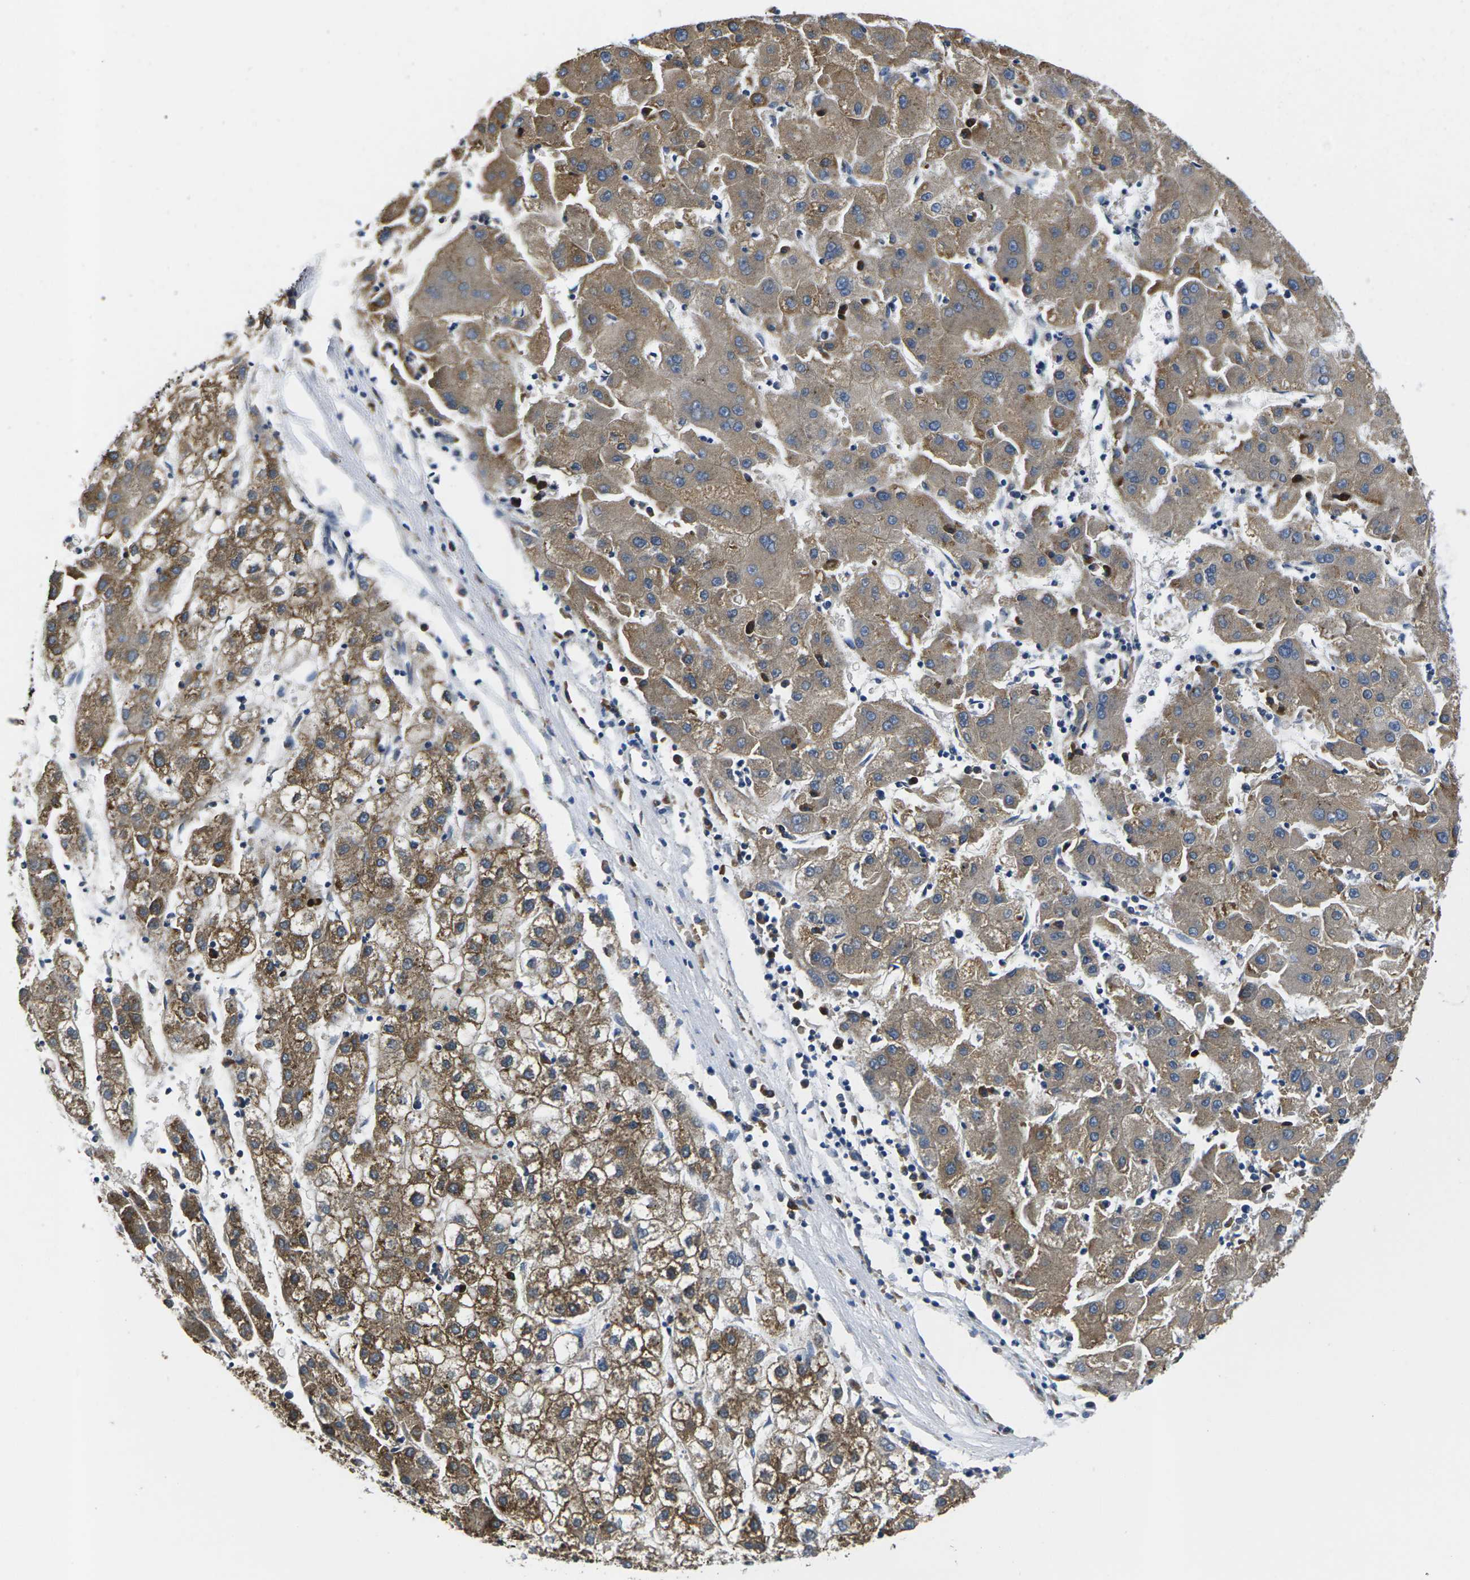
{"staining": {"intensity": "moderate", "quantity": ">75%", "location": "cytoplasmic/membranous"}, "tissue": "liver cancer", "cell_type": "Tumor cells", "image_type": "cancer", "snomed": [{"axis": "morphology", "description": "Carcinoma, Hepatocellular, NOS"}, {"axis": "topography", "description": "Liver"}], "caption": "Moderate cytoplasmic/membranous positivity for a protein is identified in about >75% of tumor cells of liver hepatocellular carcinoma using IHC.", "gene": "PLCE1", "patient": {"sex": "male", "age": 72}}